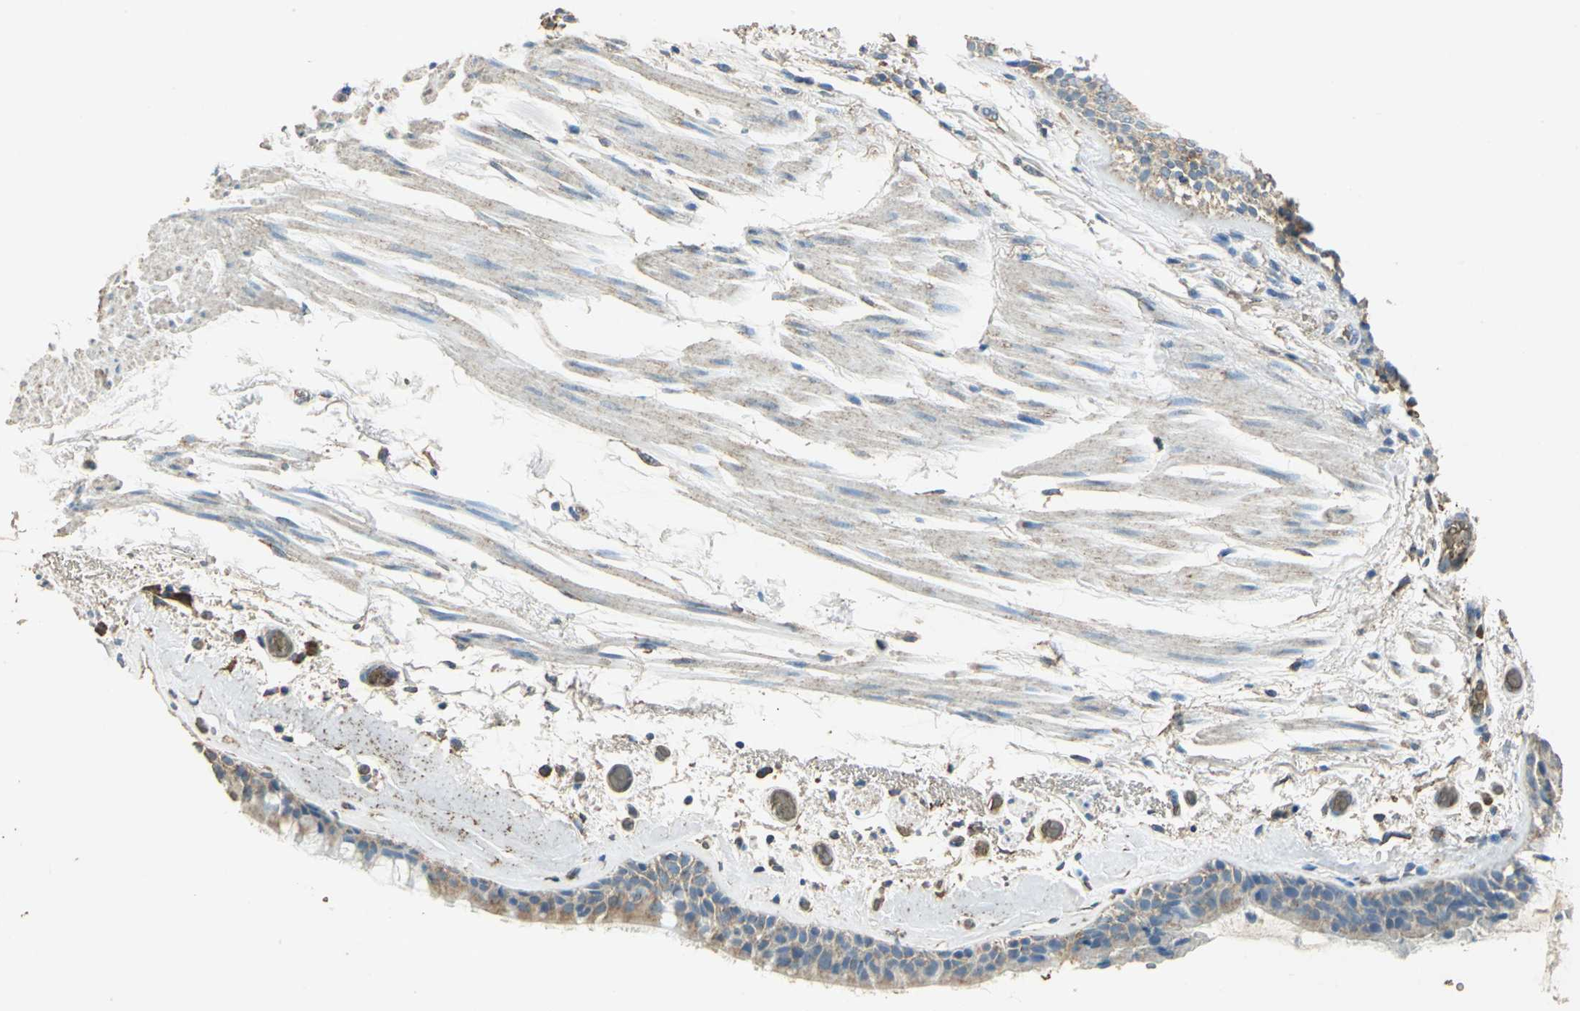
{"staining": {"intensity": "weak", "quantity": ">75%", "location": "cytoplasmic/membranous"}, "tissue": "bronchus", "cell_type": "Respiratory epithelial cells", "image_type": "normal", "snomed": [{"axis": "morphology", "description": "Normal tissue, NOS"}, {"axis": "morphology", "description": "Adenocarcinoma, NOS"}, {"axis": "topography", "description": "Bronchus"}, {"axis": "topography", "description": "Lung"}], "caption": "About >75% of respiratory epithelial cells in benign human bronchus display weak cytoplasmic/membranous protein expression as visualized by brown immunohistochemical staining.", "gene": "TRAPPC2", "patient": {"sex": "female", "age": 54}}